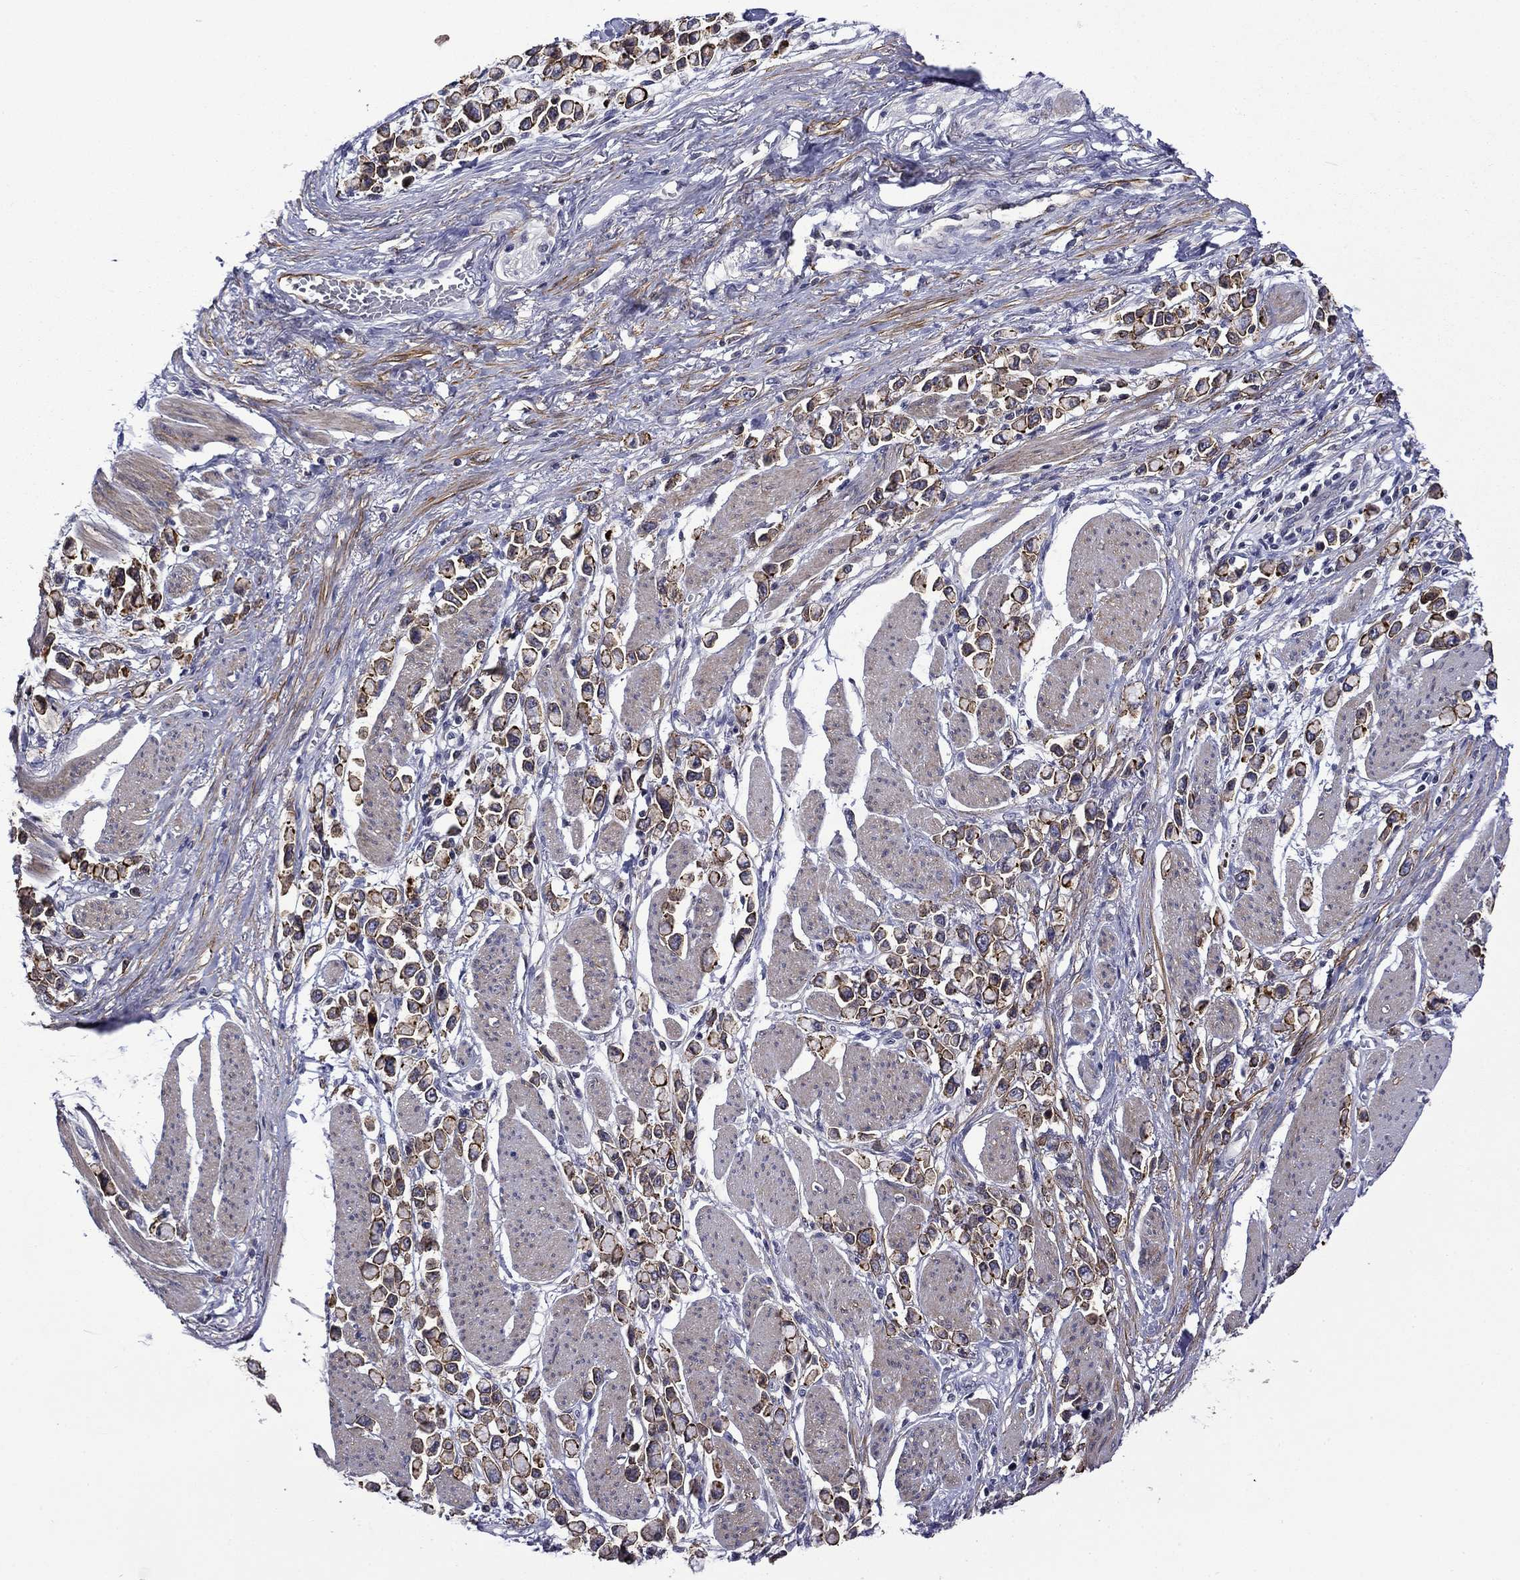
{"staining": {"intensity": "strong", "quantity": ">75%", "location": "cytoplasmic/membranous"}, "tissue": "stomach cancer", "cell_type": "Tumor cells", "image_type": "cancer", "snomed": [{"axis": "morphology", "description": "Adenocarcinoma, NOS"}, {"axis": "topography", "description": "Stomach"}], "caption": "About >75% of tumor cells in stomach cancer show strong cytoplasmic/membranous protein expression as visualized by brown immunohistochemical staining.", "gene": "LMO7", "patient": {"sex": "female", "age": 81}}